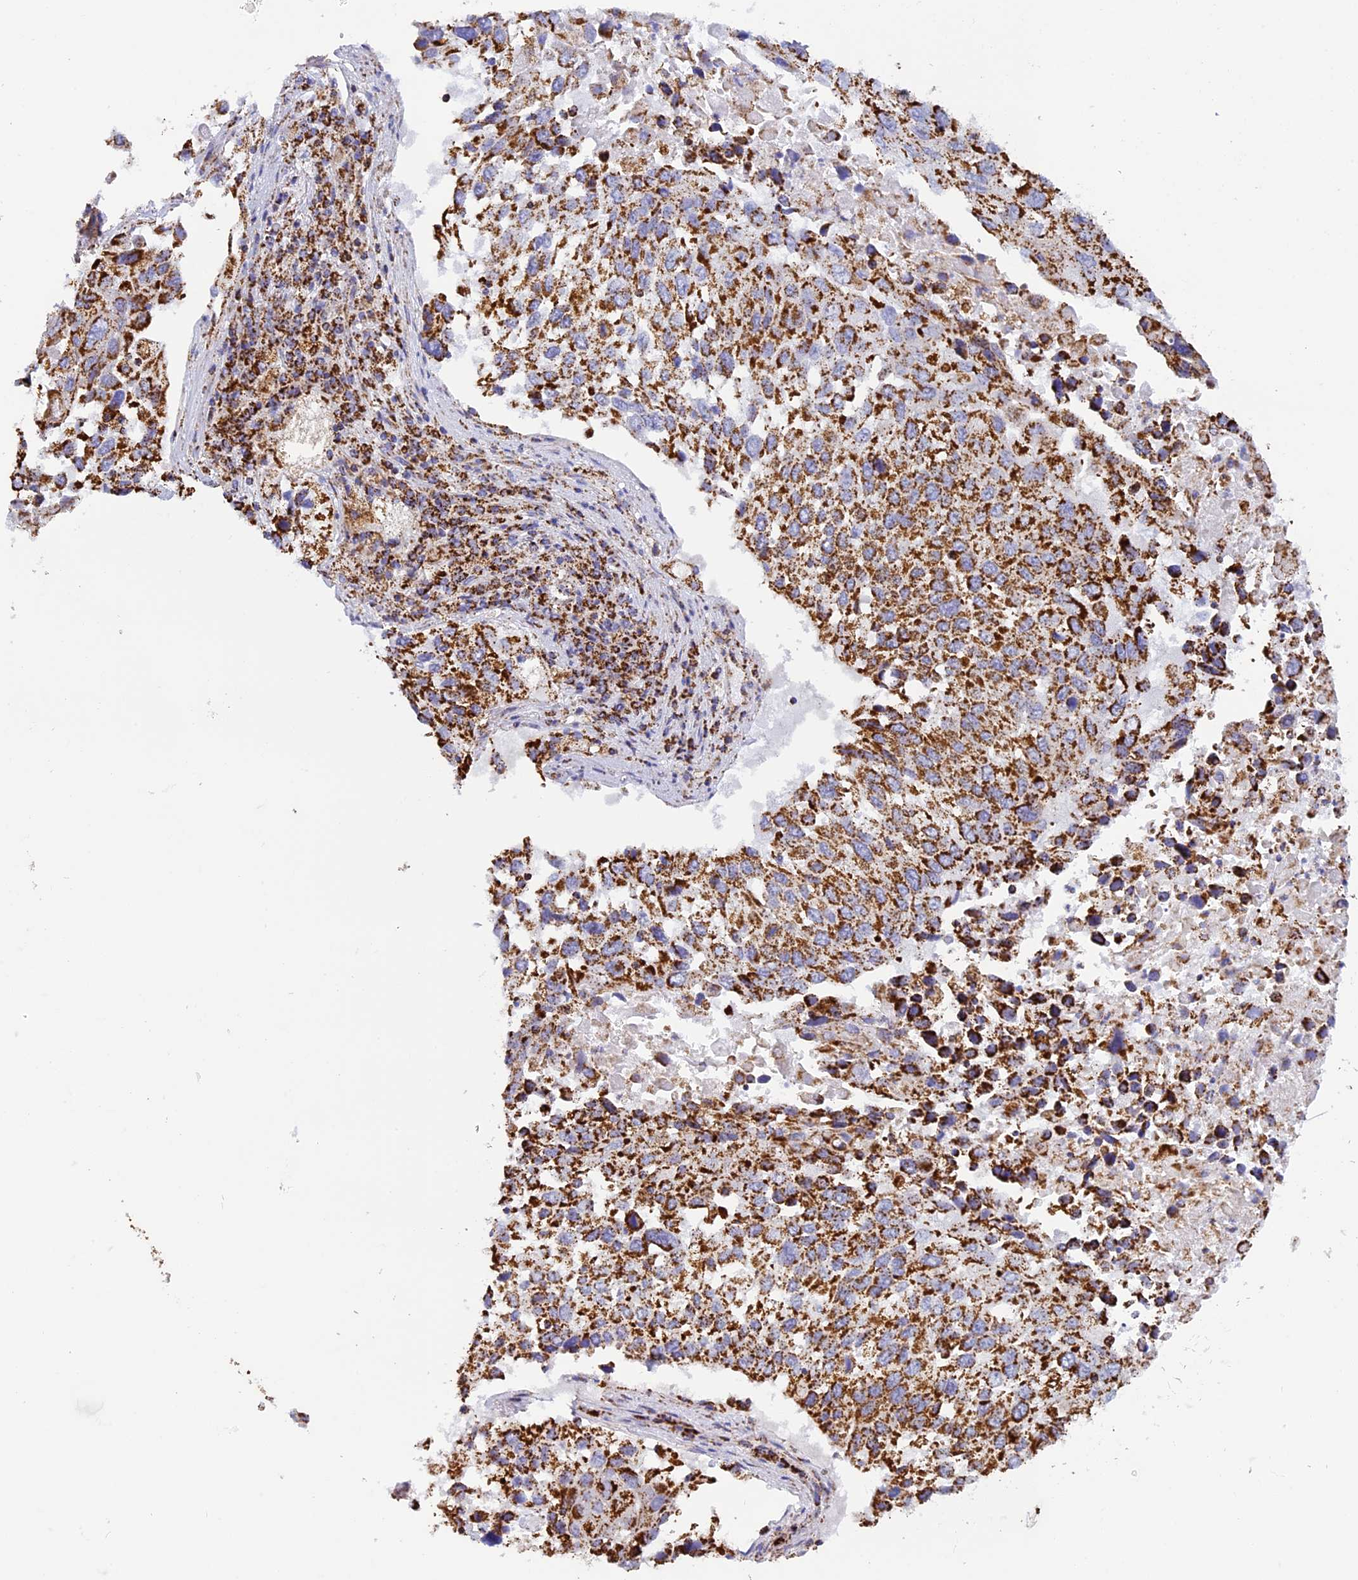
{"staining": {"intensity": "strong", "quantity": ">75%", "location": "cytoplasmic/membranous"}, "tissue": "lung cancer", "cell_type": "Tumor cells", "image_type": "cancer", "snomed": [{"axis": "morphology", "description": "Squamous cell carcinoma, NOS"}, {"axis": "topography", "description": "Lung"}], "caption": "Strong cytoplasmic/membranous staining is appreciated in approximately >75% of tumor cells in lung cancer.", "gene": "STK17A", "patient": {"sex": "male", "age": 65}}